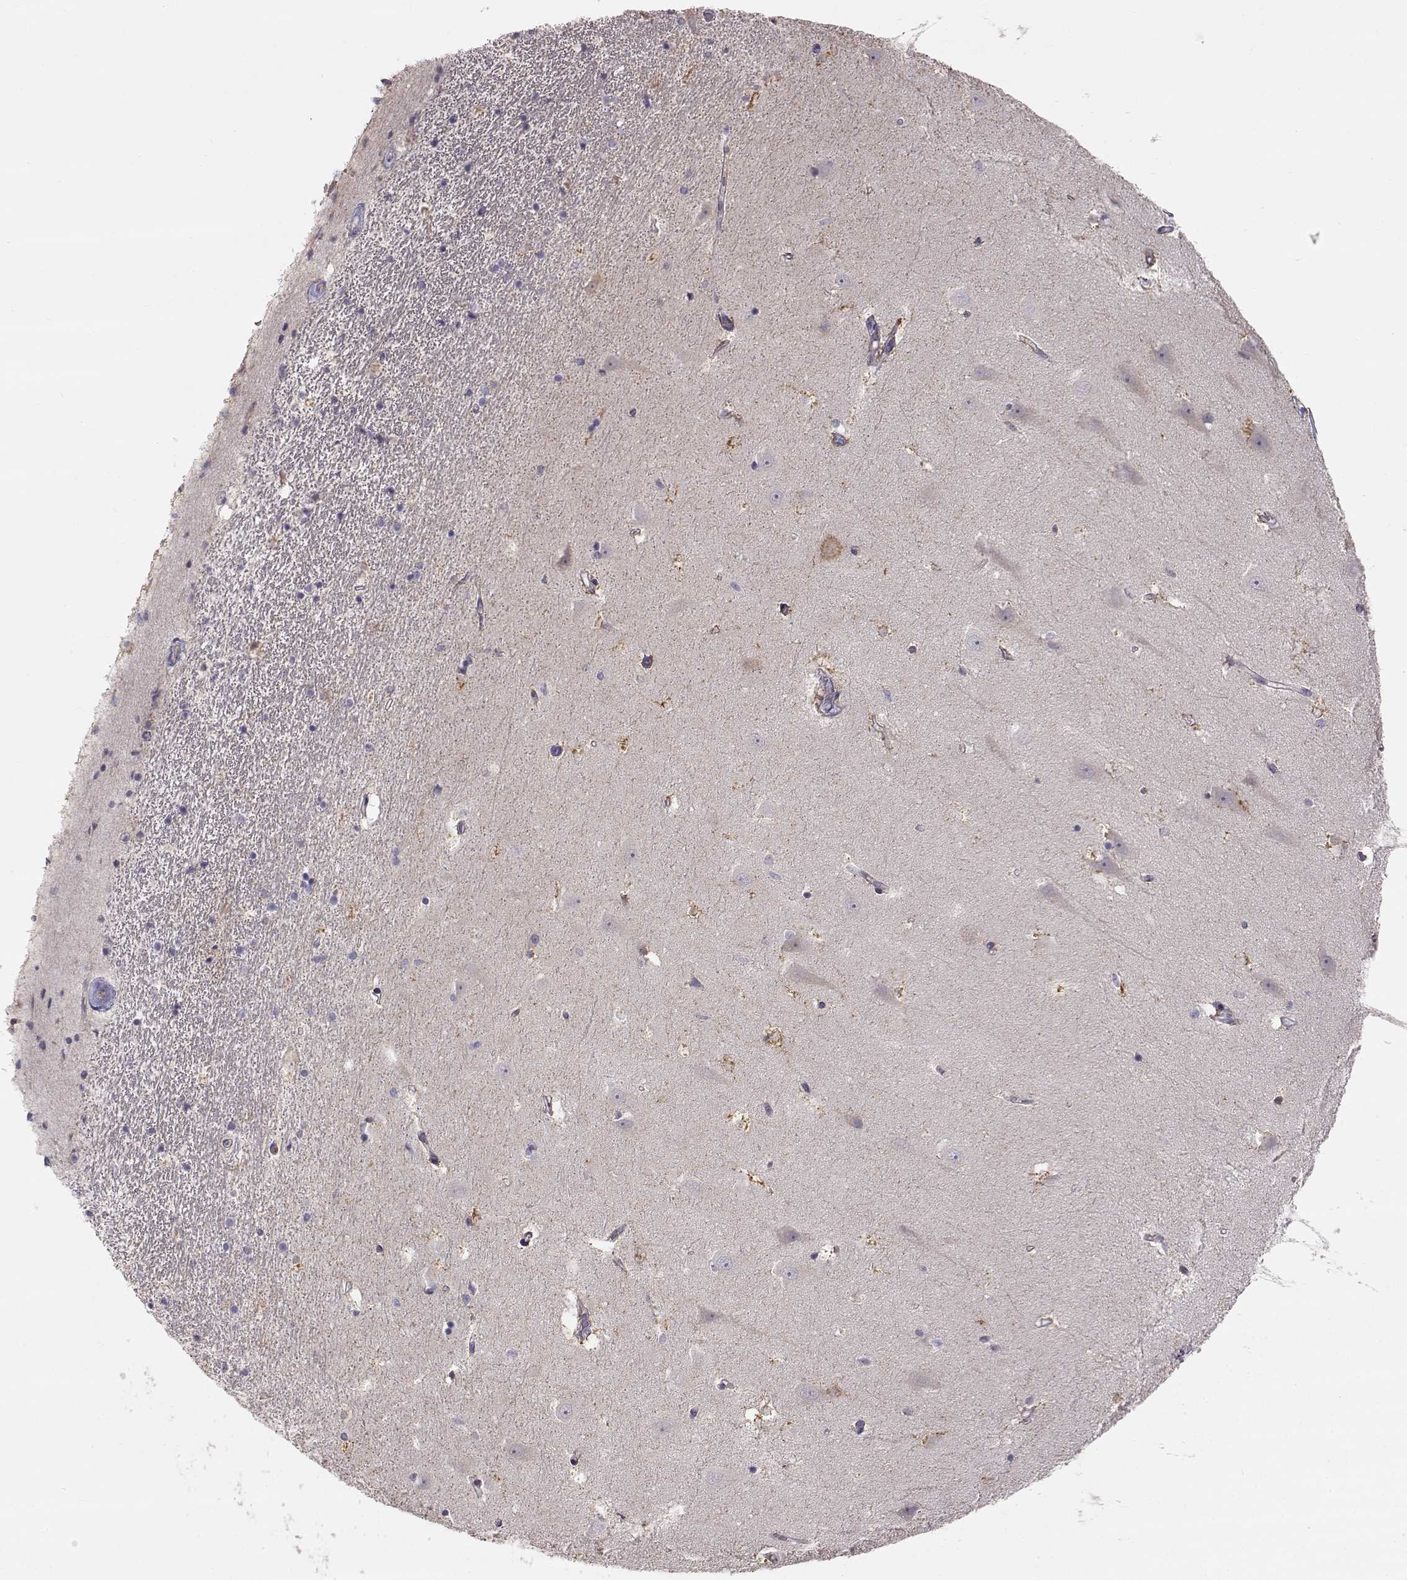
{"staining": {"intensity": "moderate", "quantity": "25%-75%", "location": "cytoplasmic/membranous"}, "tissue": "hippocampus", "cell_type": "Glial cells", "image_type": "normal", "snomed": [{"axis": "morphology", "description": "Normal tissue, NOS"}, {"axis": "topography", "description": "Hippocampus"}], "caption": "Immunohistochemical staining of benign hippocampus exhibits medium levels of moderate cytoplasmic/membranous expression in approximately 25%-75% of glial cells. (brown staining indicates protein expression, while blue staining denotes nuclei).", "gene": "ACSL6", "patient": {"sex": "male", "age": 44}}